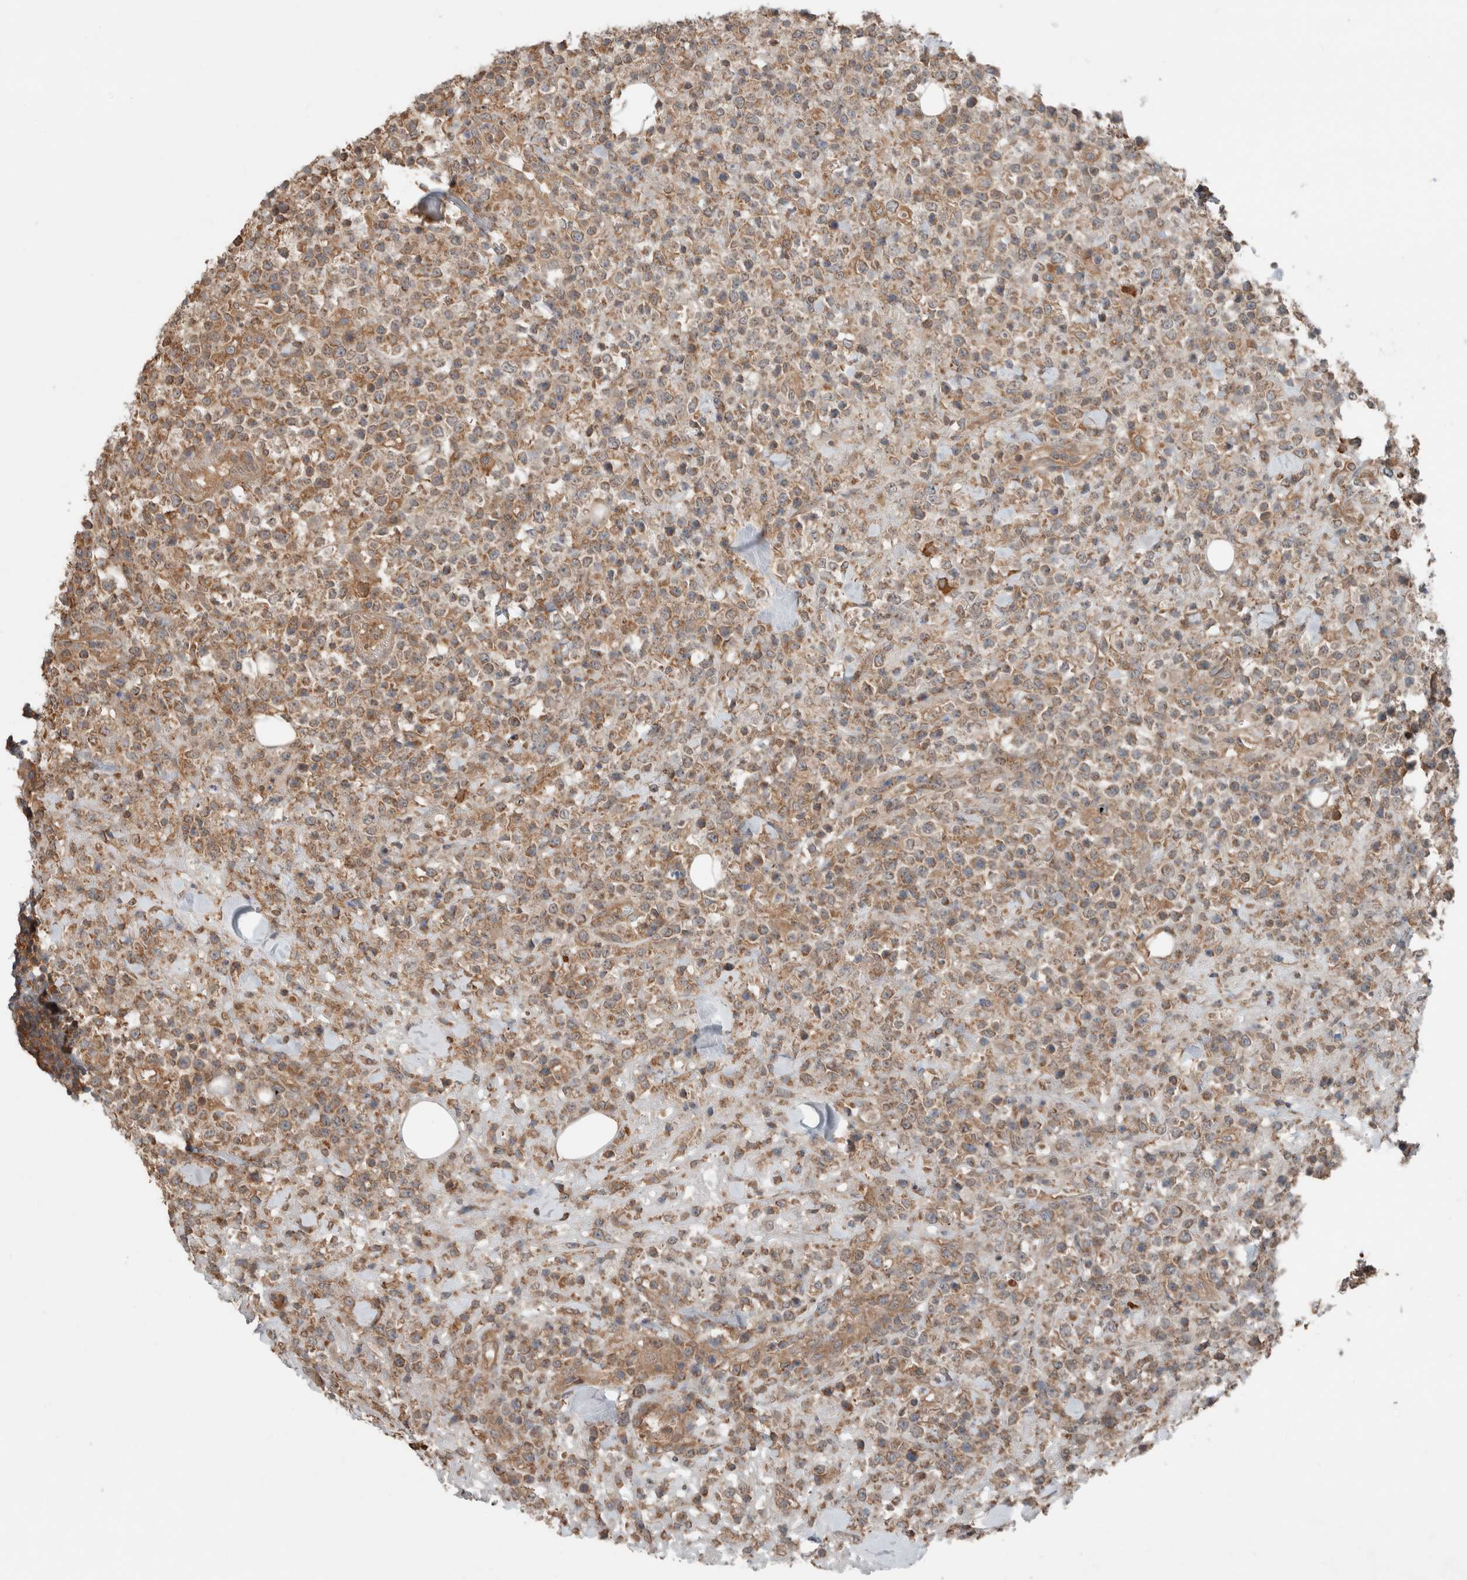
{"staining": {"intensity": "moderate", "quantity": ">75%", "location": "cytoplasmic/membranous"}, "tissue": "lymphoma", "cell_type": "Tumor cells", "image_type": "cancer", "snomed": [{"axis": "morphology", "description": "Malignant lymphoma, non-Hodgkin's type, High grade"}, {"axis": "topography", "description": "Colon"}], "caption": "High-power microscopy captured an immunohistochemistry (IHC) micrograph of lymphoma, revealing moderate cytoplasmic/membranous staining in about >75% of tumor cells. (IHC, brightfield microscopy, high magnification).", "gene": "KLK14", "patient": {"sex": "female", "age": 53}}